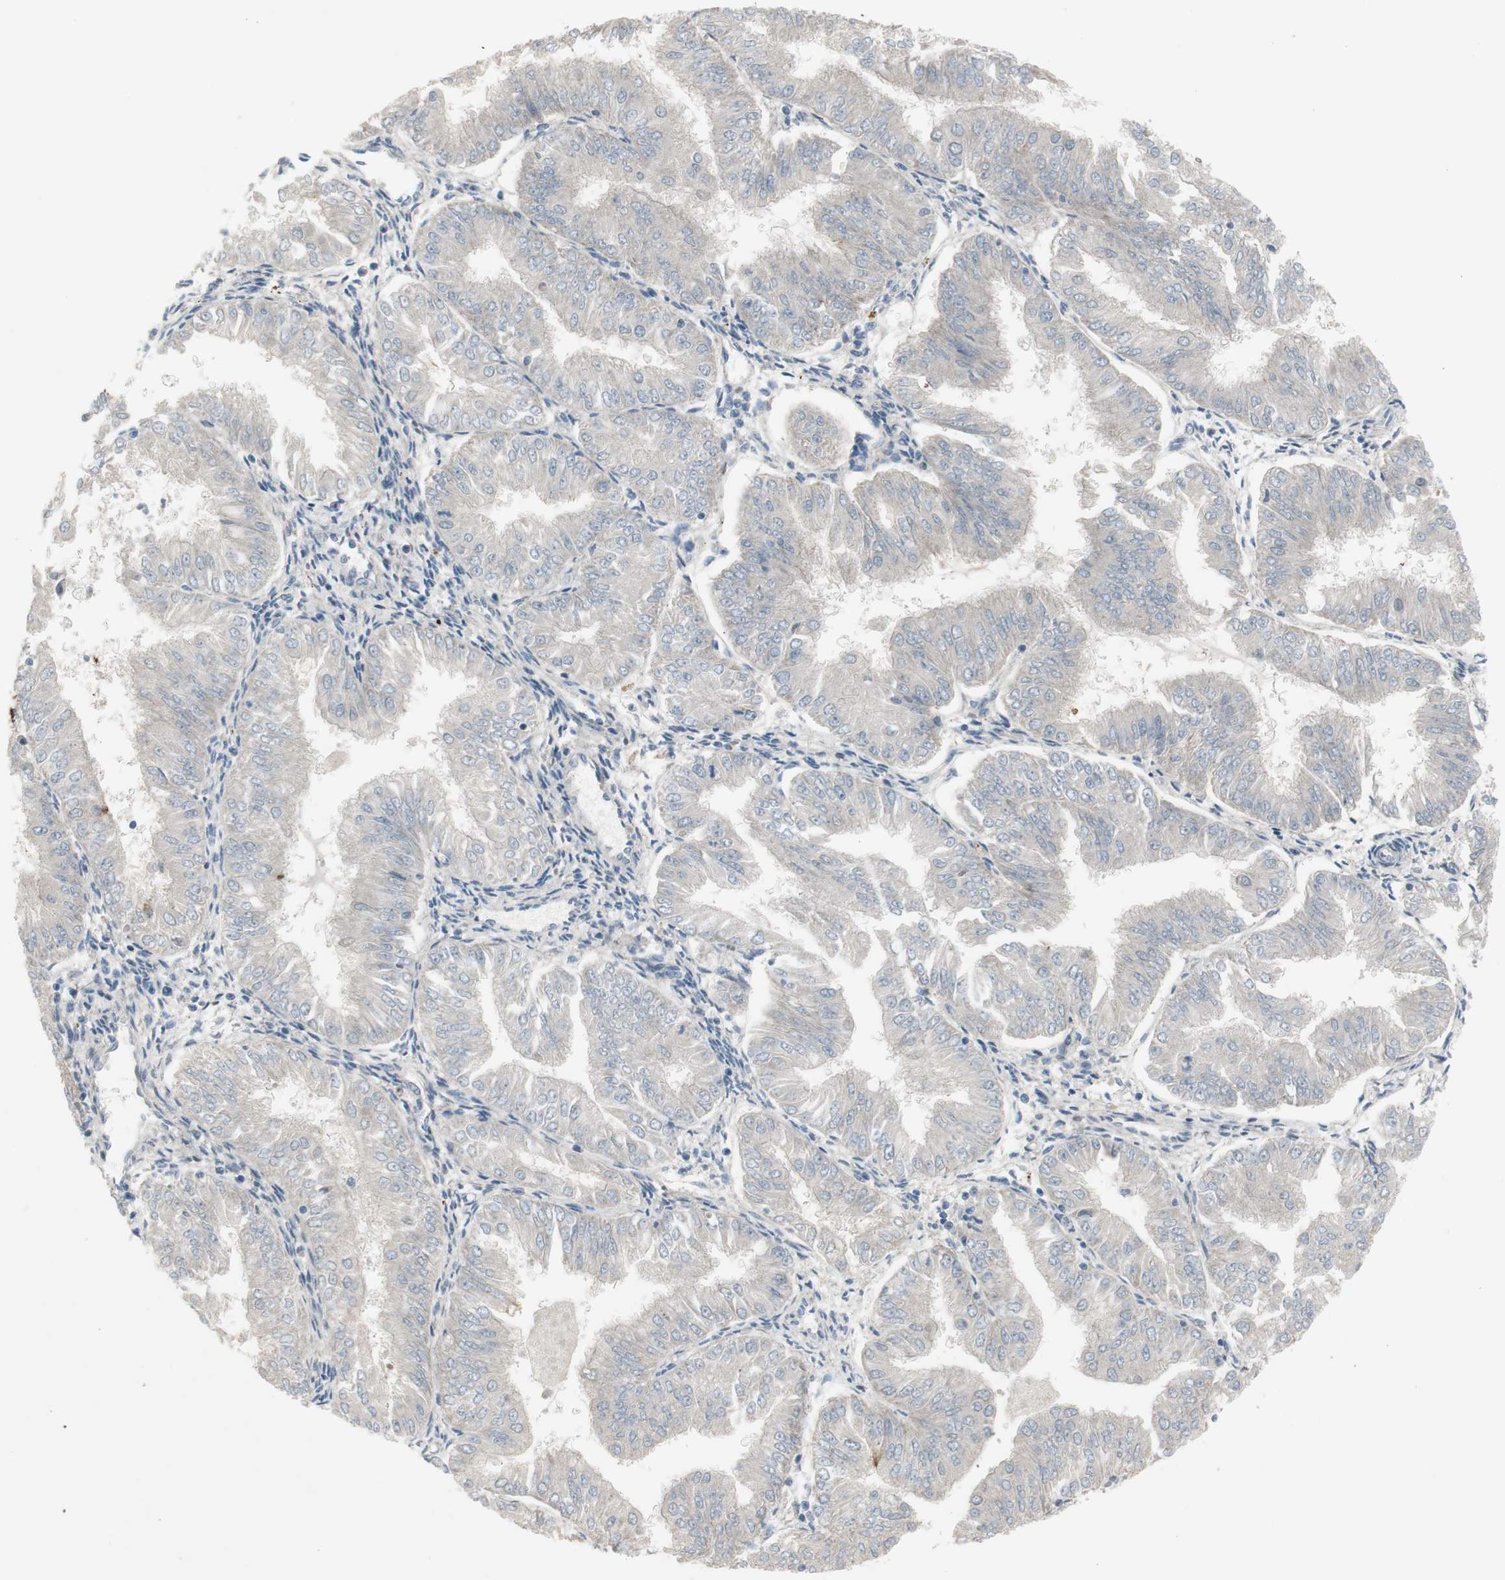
{"staining": {"intensity": "negative", "quantity": "none", "location": "none"}, "tissue": "endometrial cancer", "cell_type": "Tumor cells", "image_type": "cancer", "snomed": [{"axis": "morphology", "description": "Adenocarcinoma, NOS"}, {"axis": "topography", "description": "Endometrium"}], "caption": "The micrograph reveals no significant staining in tumor cells of adenocarcinoma (endometrial).", "gene": "TACR3", "patient": {"sex": "female", "age": 53}}